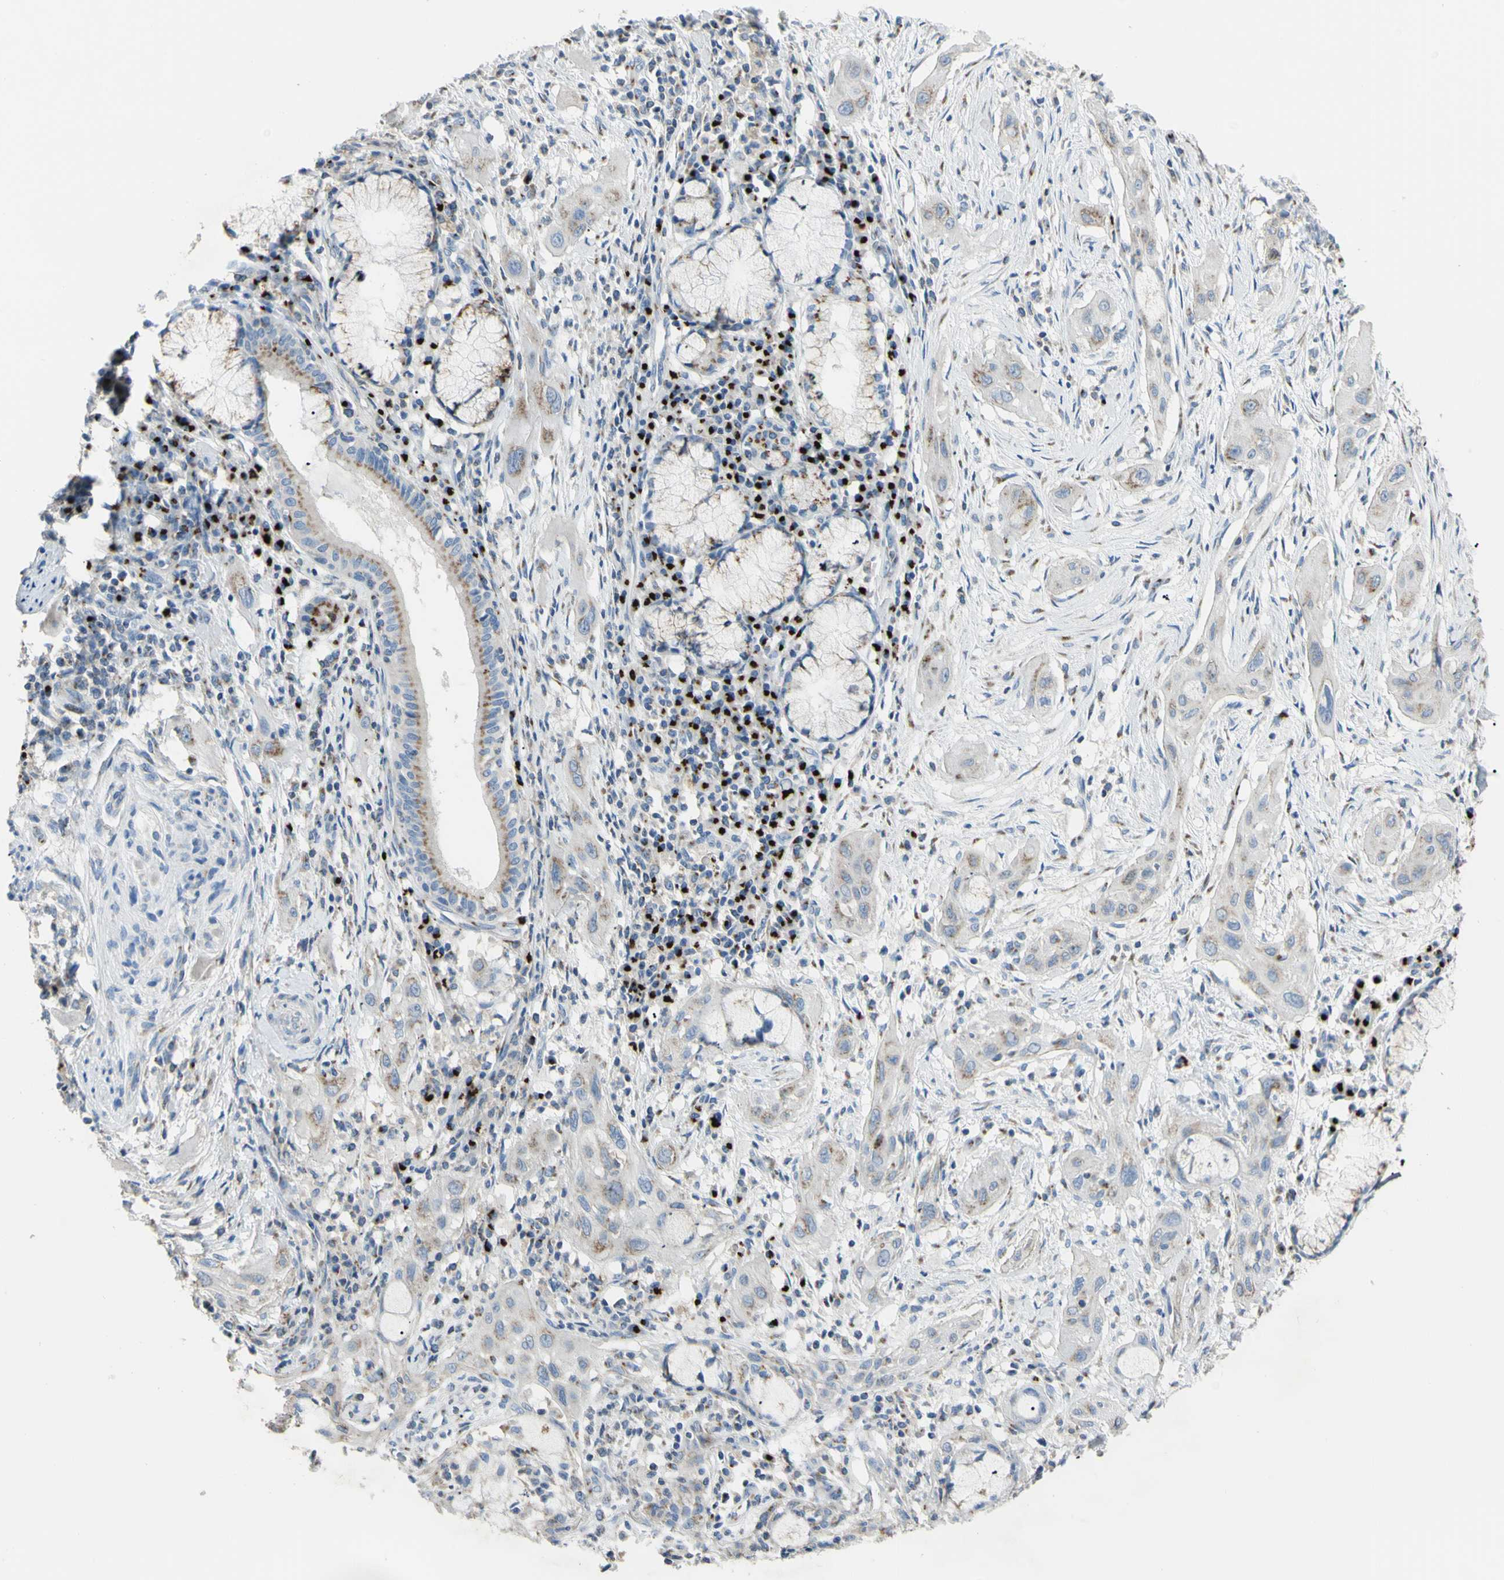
{"staining": {"intensity": "weak", "quantity": "<25%", "location": "cytoplasmic/membranous"}, "tissue": "lung cancer", "cell_type": "Tumor cells", "image_type": "cancer", "snomed": [{"axis": "morphology", "description": "Squamous cell carcinoma, NOS"}, {"axis": "topography", "description": "Lung"}], "caption": "High magnification brightfield microscopy of lung cancer (squamous cell carcinoma) stained with DAB (3,3'-diaminobenzidine) (brown) and counterstained with hematoxylin (blue): tumor cells show no significant staining. (DAB (3,3'-diaminobenzidine) IHC, high magnification).", "gene": "B4GALT3", "patient": {"sex": "female", "age": 47}}